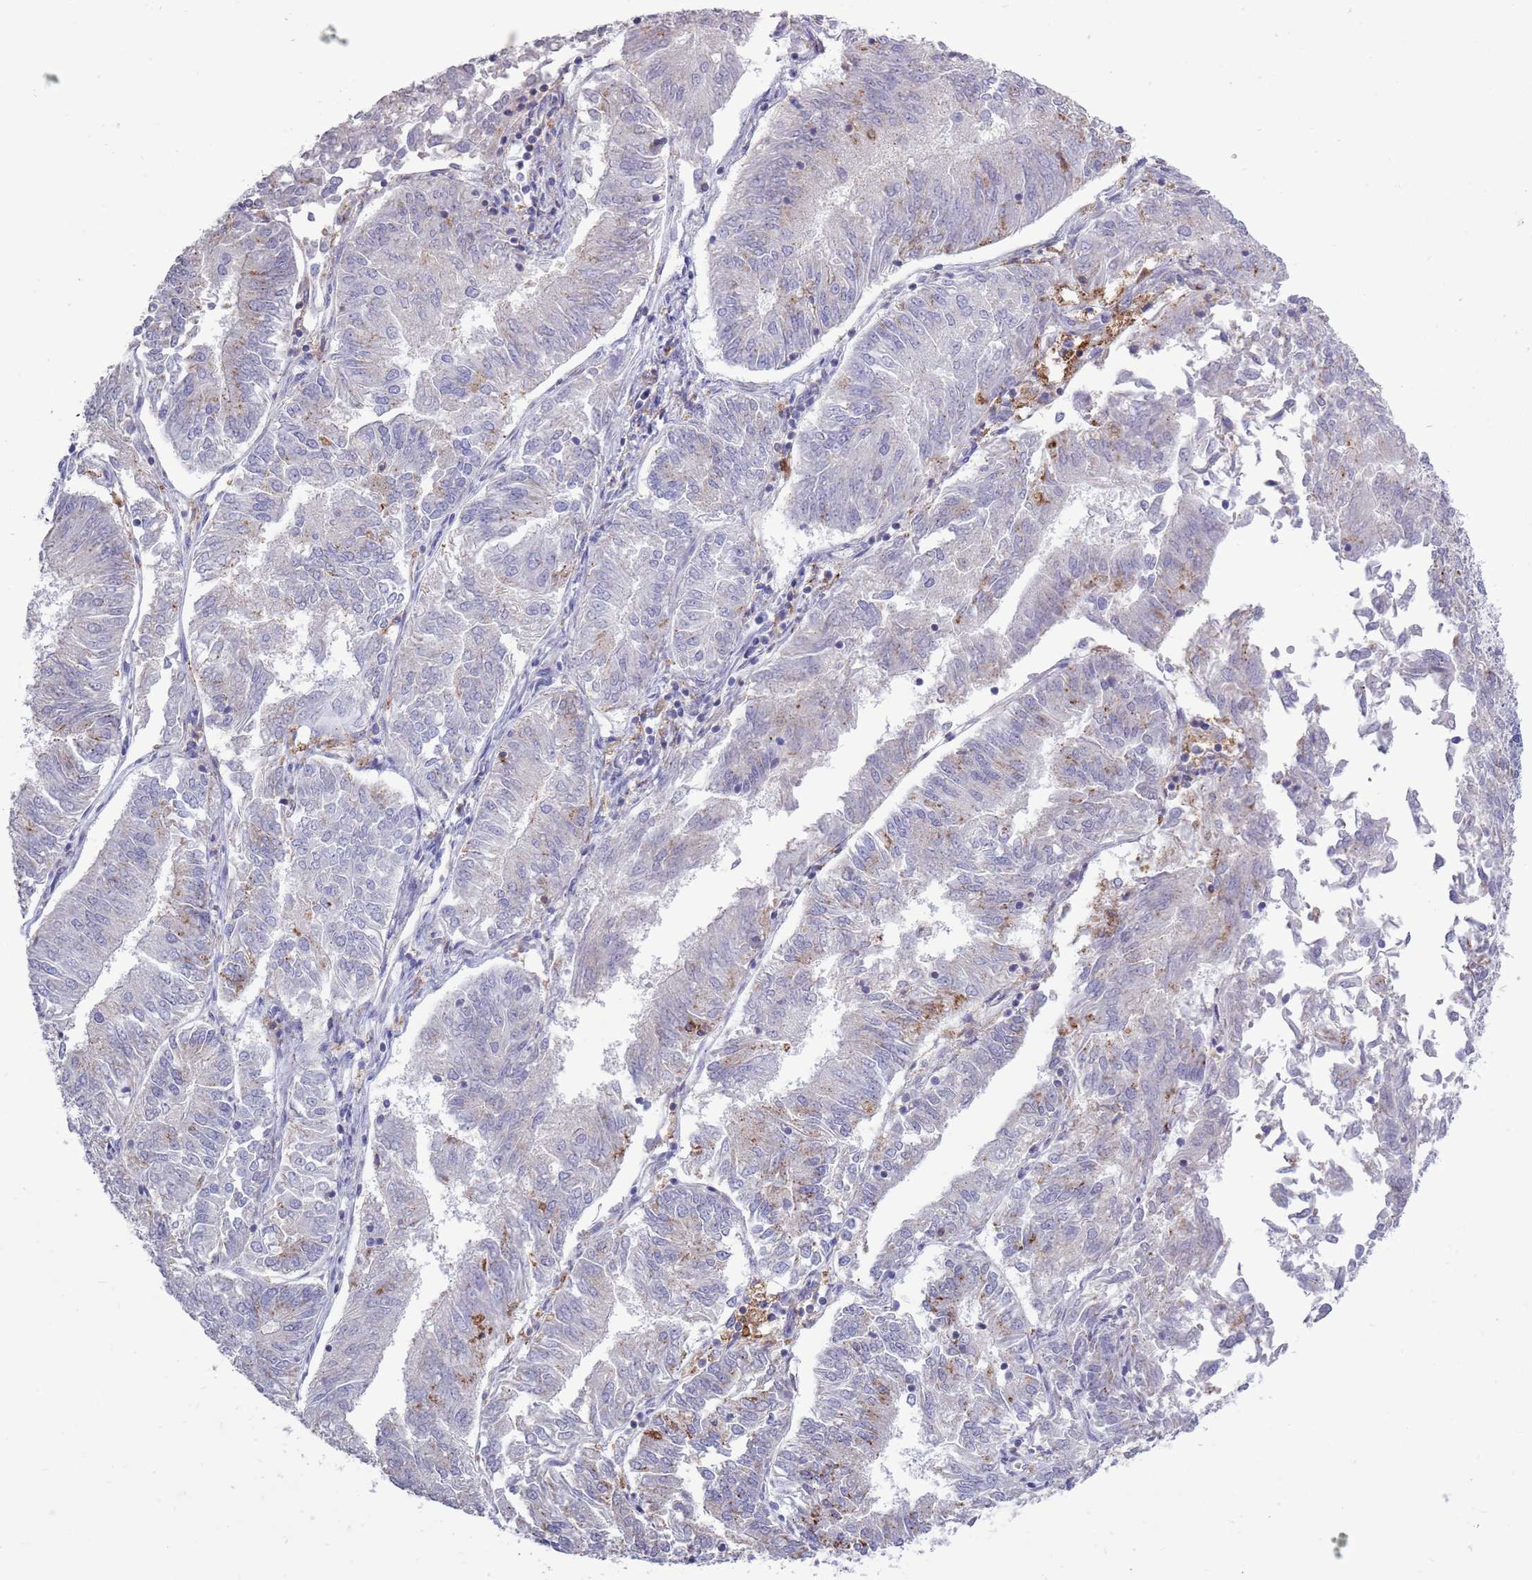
{"staining": {"intensity": "weak", "quantity": "<25%", "location": "cytoplasmic/membranous"}, "tissue": "endometrial cancer", "cell_type": "Tumor cells", "image_type": "cancer", "snomed": [{"axis": "morphology", "description": "Adenocarcinoma, NOS"}, {"axis": "topography", "description": "Endometrium"}], "caption": "Immunohistochemical staining of human endometrial adenocarcinoma exhibits no significant staining in tumor cells.", "gene": "ACSBG1", "patient": {"sex": "female", "age": 58}}